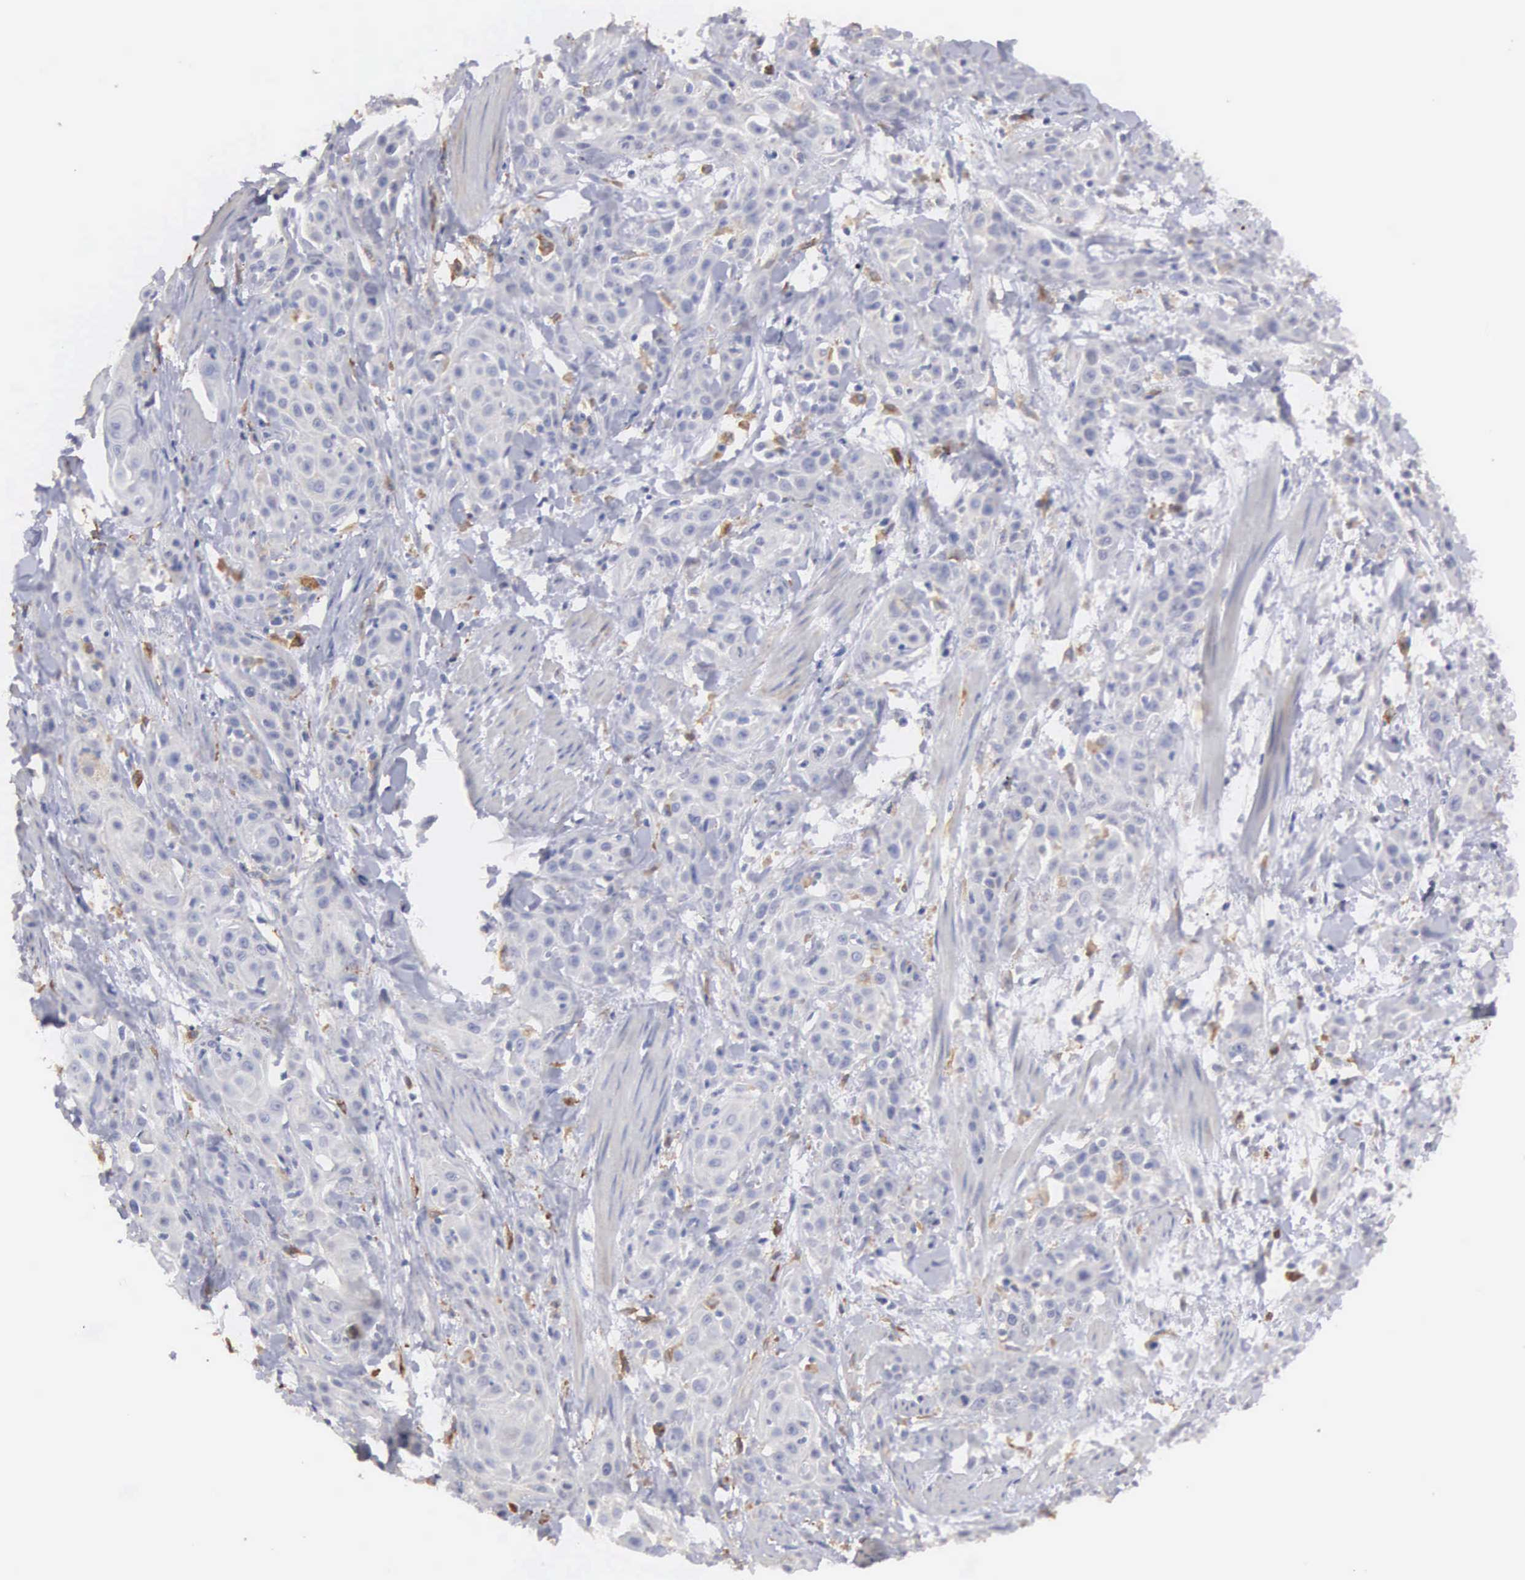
{"staining": {"intensity": "negative", "quantity": "none", "location": "none"}, "tissue": "skin cancer", "cell_type": "Tumor cells", "image_type": "cancer", "snomed": [{"axis": "morphology", "description": "Squamous cell carcinoma, NOS"}, {"axis": "topography", "description": "Skin"}, {"axis": "topography", "description": "Anal"}], "caption": "Immunohistochemistry (IHC) of human squamous cell carcinoma (skin) demonstrates no staining in tumor cells. Brightfield microscopy of immunohistochemistry stained with DAB (brown) and hematoxylin (blue), captured at high magnification.", "gene": "LIN52", "patient": {"sex": "male", "age": 64}}